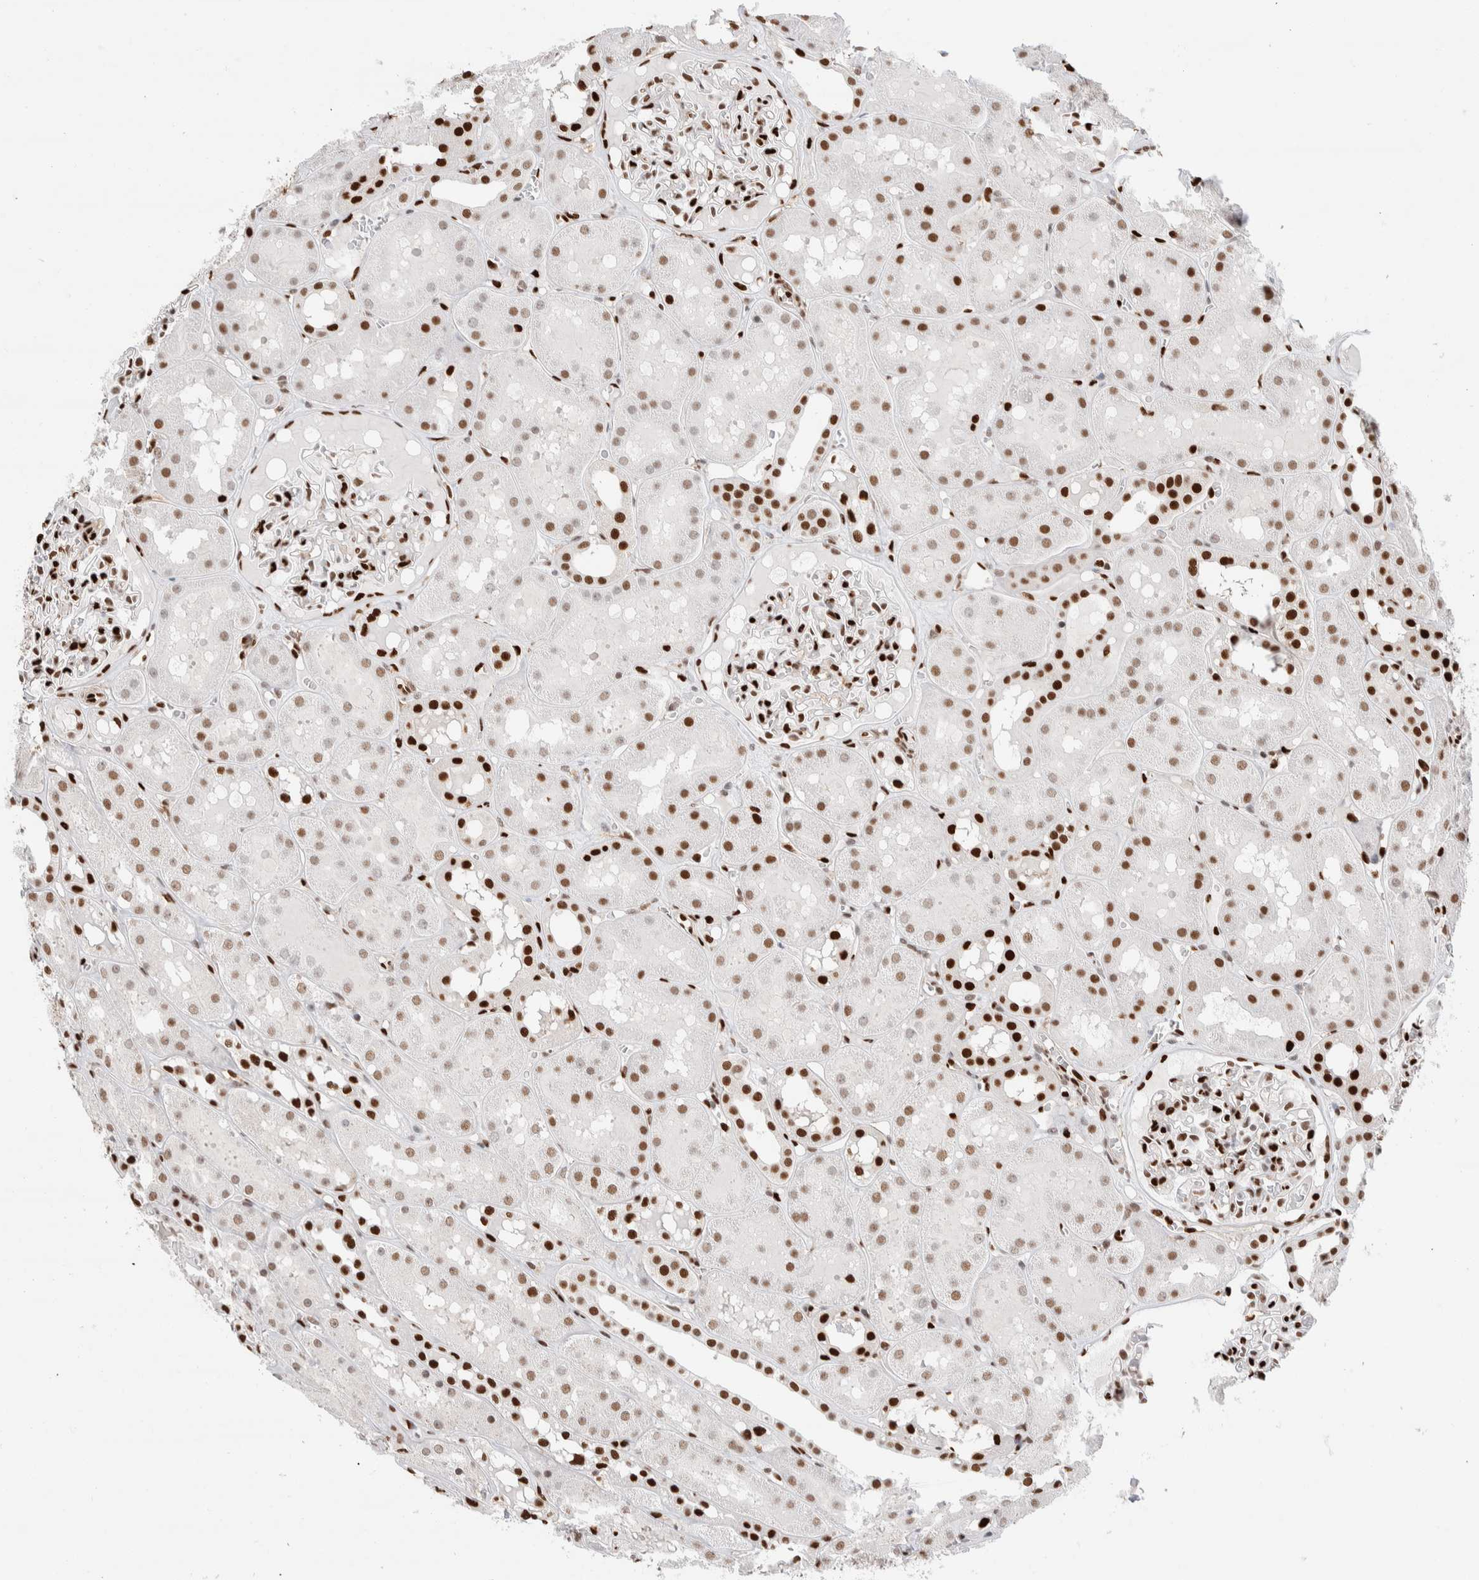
{"staining": {"intensity": "strong", "quantity": "25%-75%", "location": "nuclear"}, "tissue": "kidney", "cell_type": "Cells in glomeruli", "image_type": "normal", "snomed": [{"axis": "morphology", "description": "Normal tissue, NOS"}, {"axis": "topography", "description": "Kidney"}, {"axis": "topography", "description": "Urinary bladder"}], "caption": "A high amount of strong nuclear staining is identified in approximately 25%-75% of cells in glomeruli in normal kidney. (Stains: DAB in brown, nuclei in blue, Microscopy: brightfield microscopy at high magnification).", "gene": "C17orf49", "patient": {"sex": "male", "age": 16}}